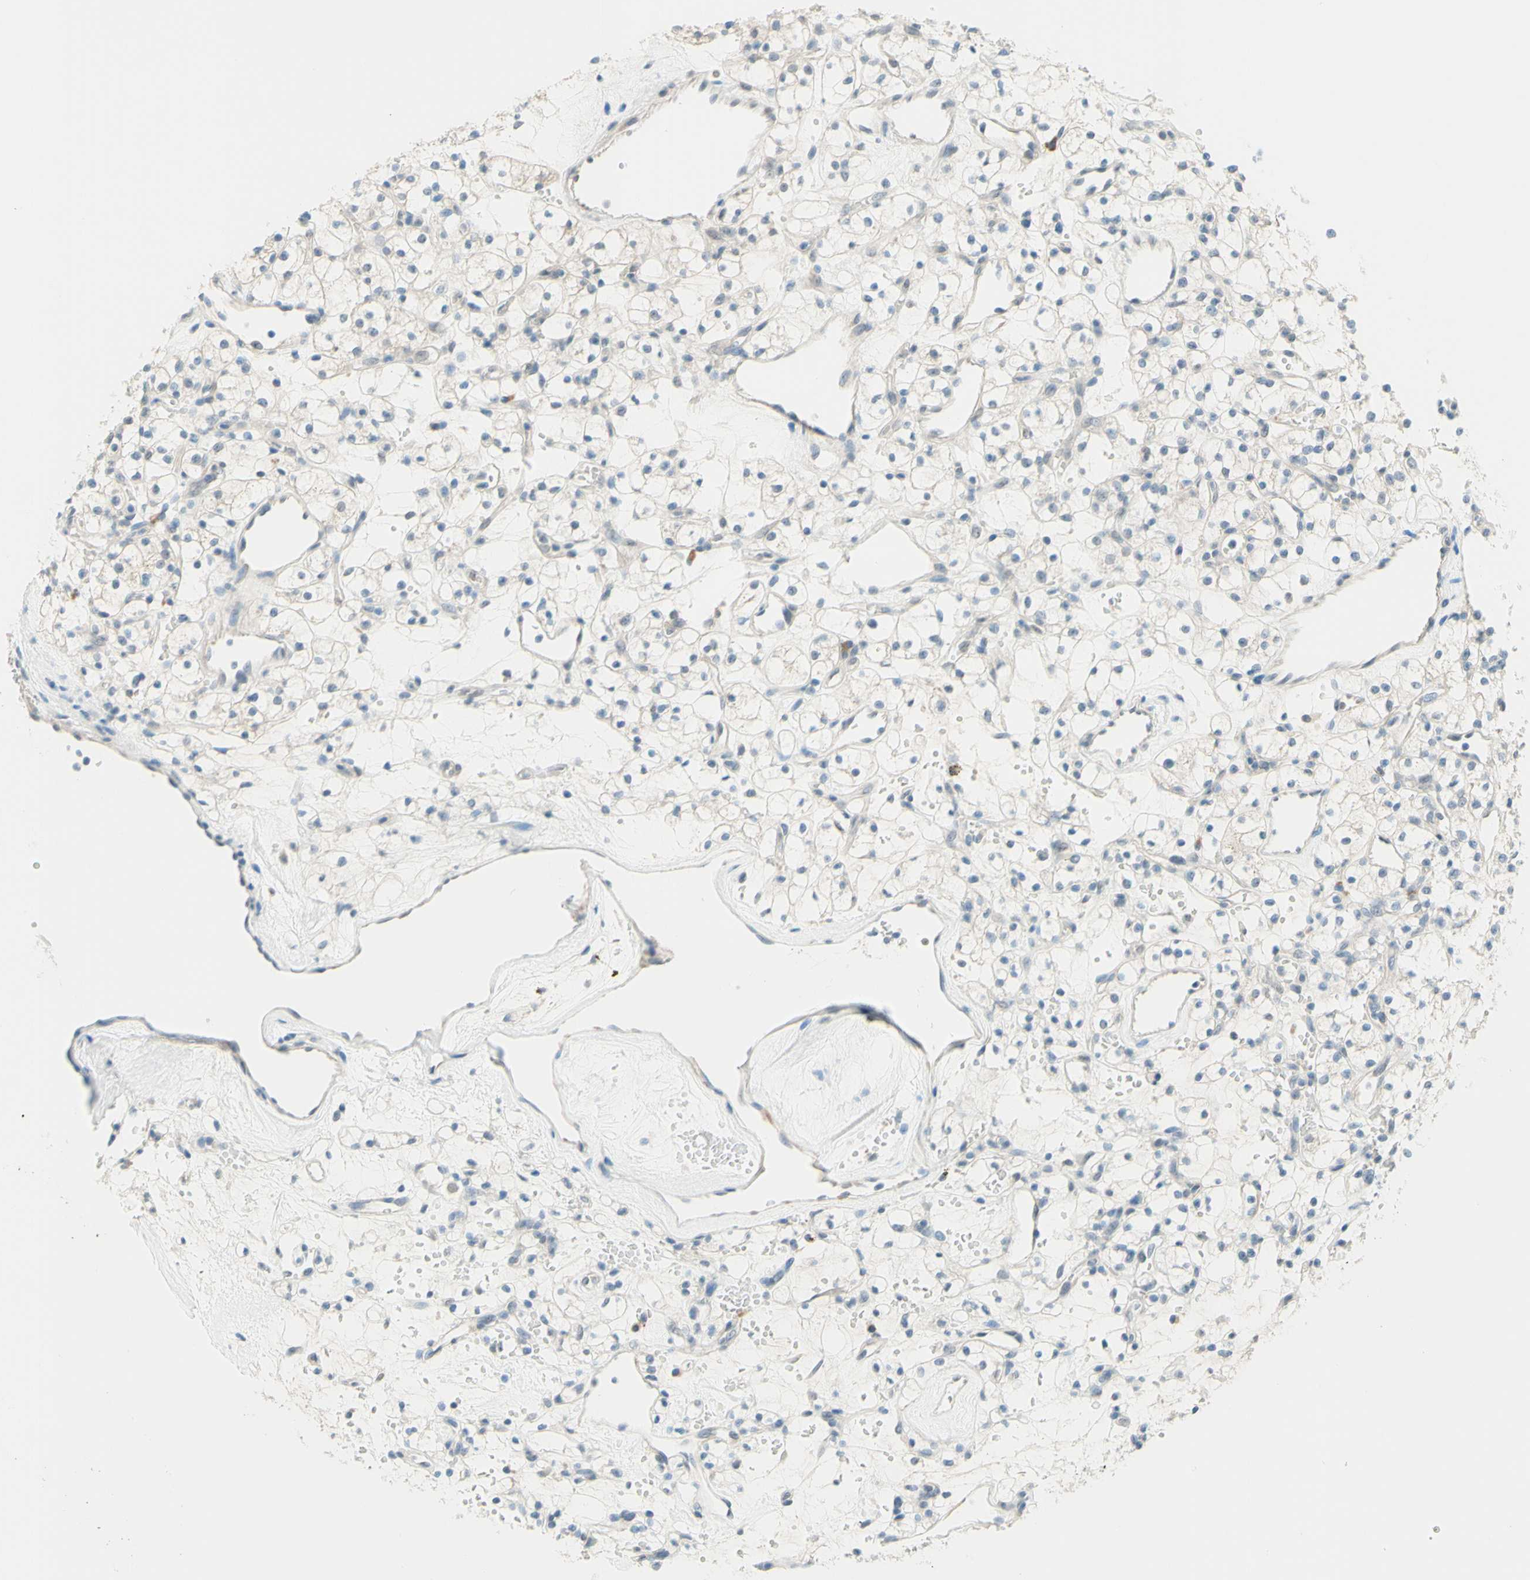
{"staining": {"intensity": "negative", "quantity": "none", "location": "none"}, "tissue": "renal cancer", "cell_type": "Tumor cells", "image_type": "cancer", "snomed": [{"axis": "morphology", "description": "Adenocarcinoma, NOS"}, {"axis": "topography", "description": "Kidney"}], "caption": "Photomicrograph shows no significant protein staining in tumor cells of renal cancer.", "gene": "JPH1", "patient": {"sex": "female", "age": 60}}